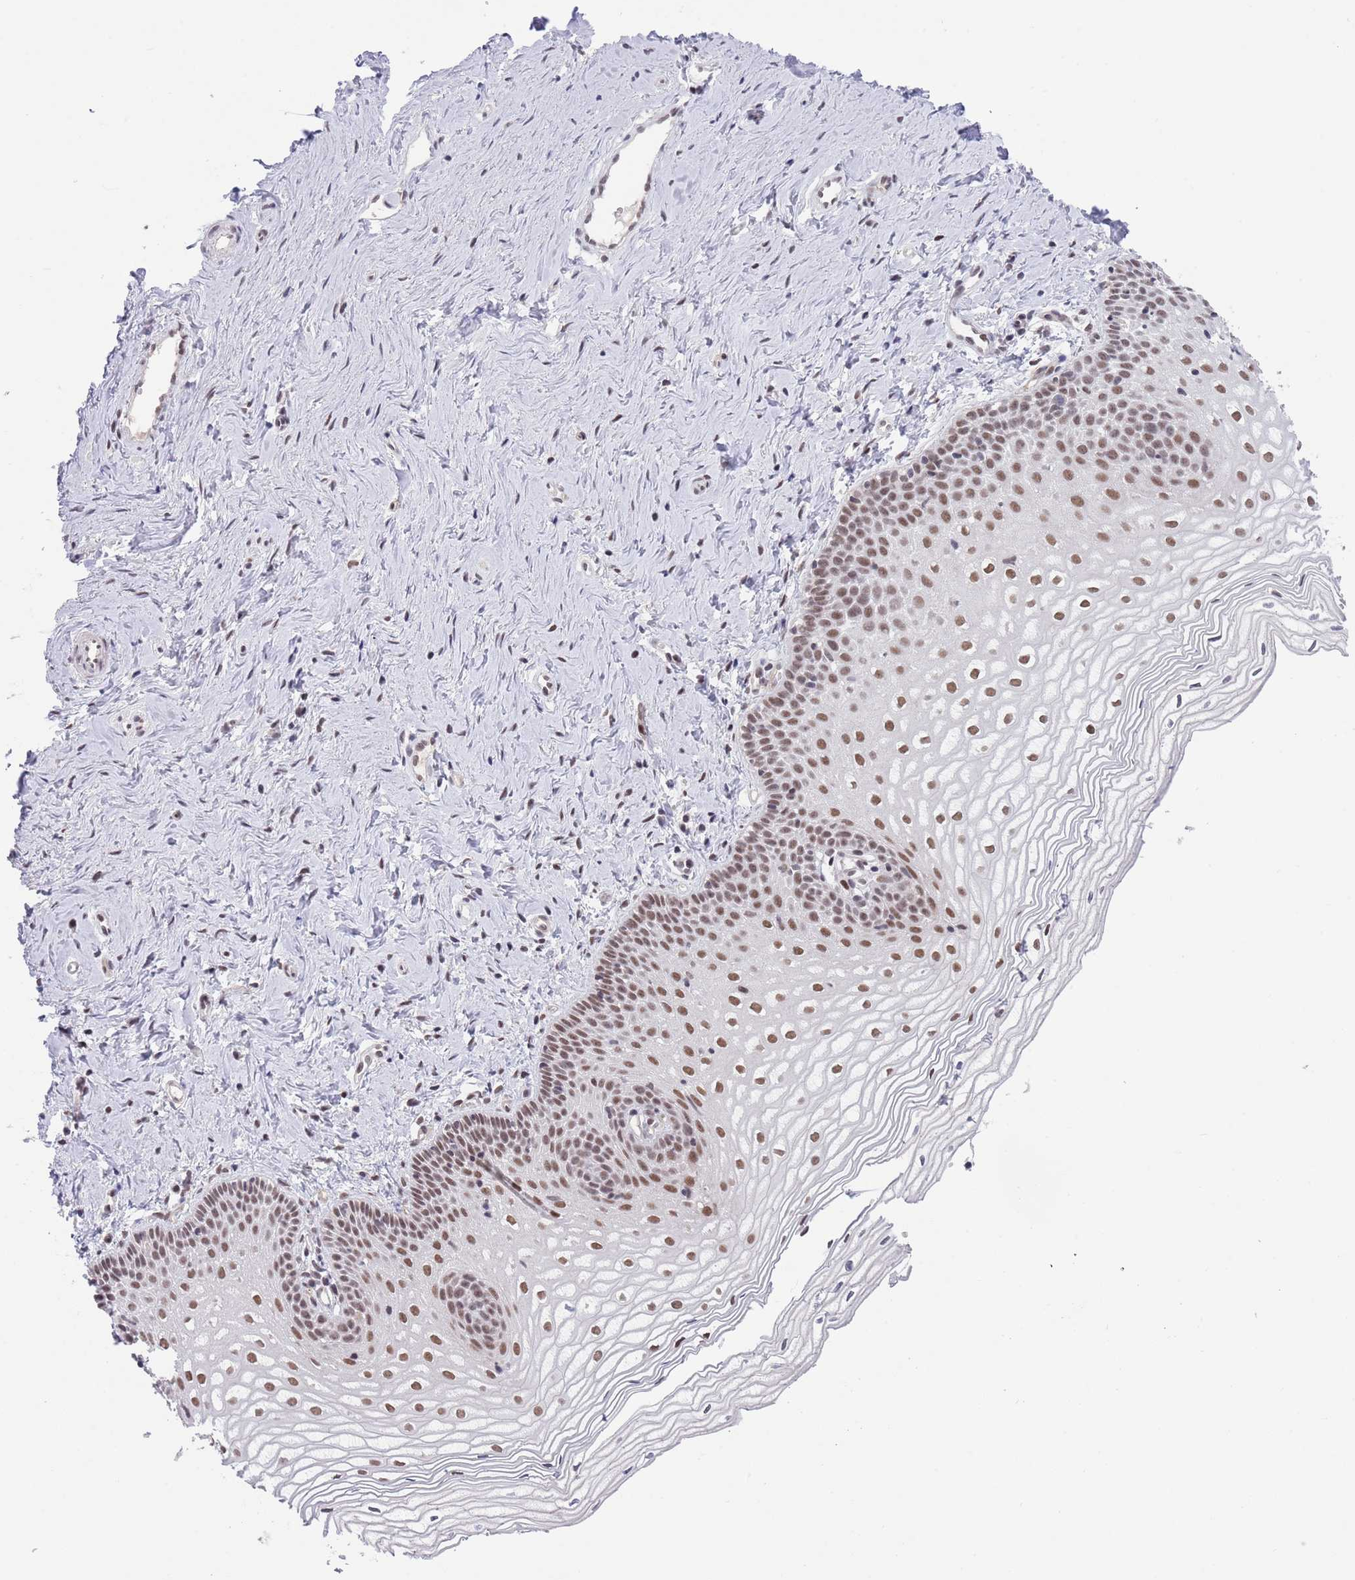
{"staining": {"intensity": "moderate", "quantity": ">75%", "location": "nuclear"}, "tissue": "vagina", "cell_type": "Squamous epithelial cells", "image_type": "normal", "snomed": [{"axis": "morphology", "description": "Normal tissue, NOS"}, {"axis": "topography", "description": "Vagina"}], "caption": "The image exhibits immunohistochemical staining of normal vagina. There is moderate nuclear staining is identified in about >75% of squamous epithelial cells.", "gene": "RFX1", "patient": {"sex": "female", "age": 56}}